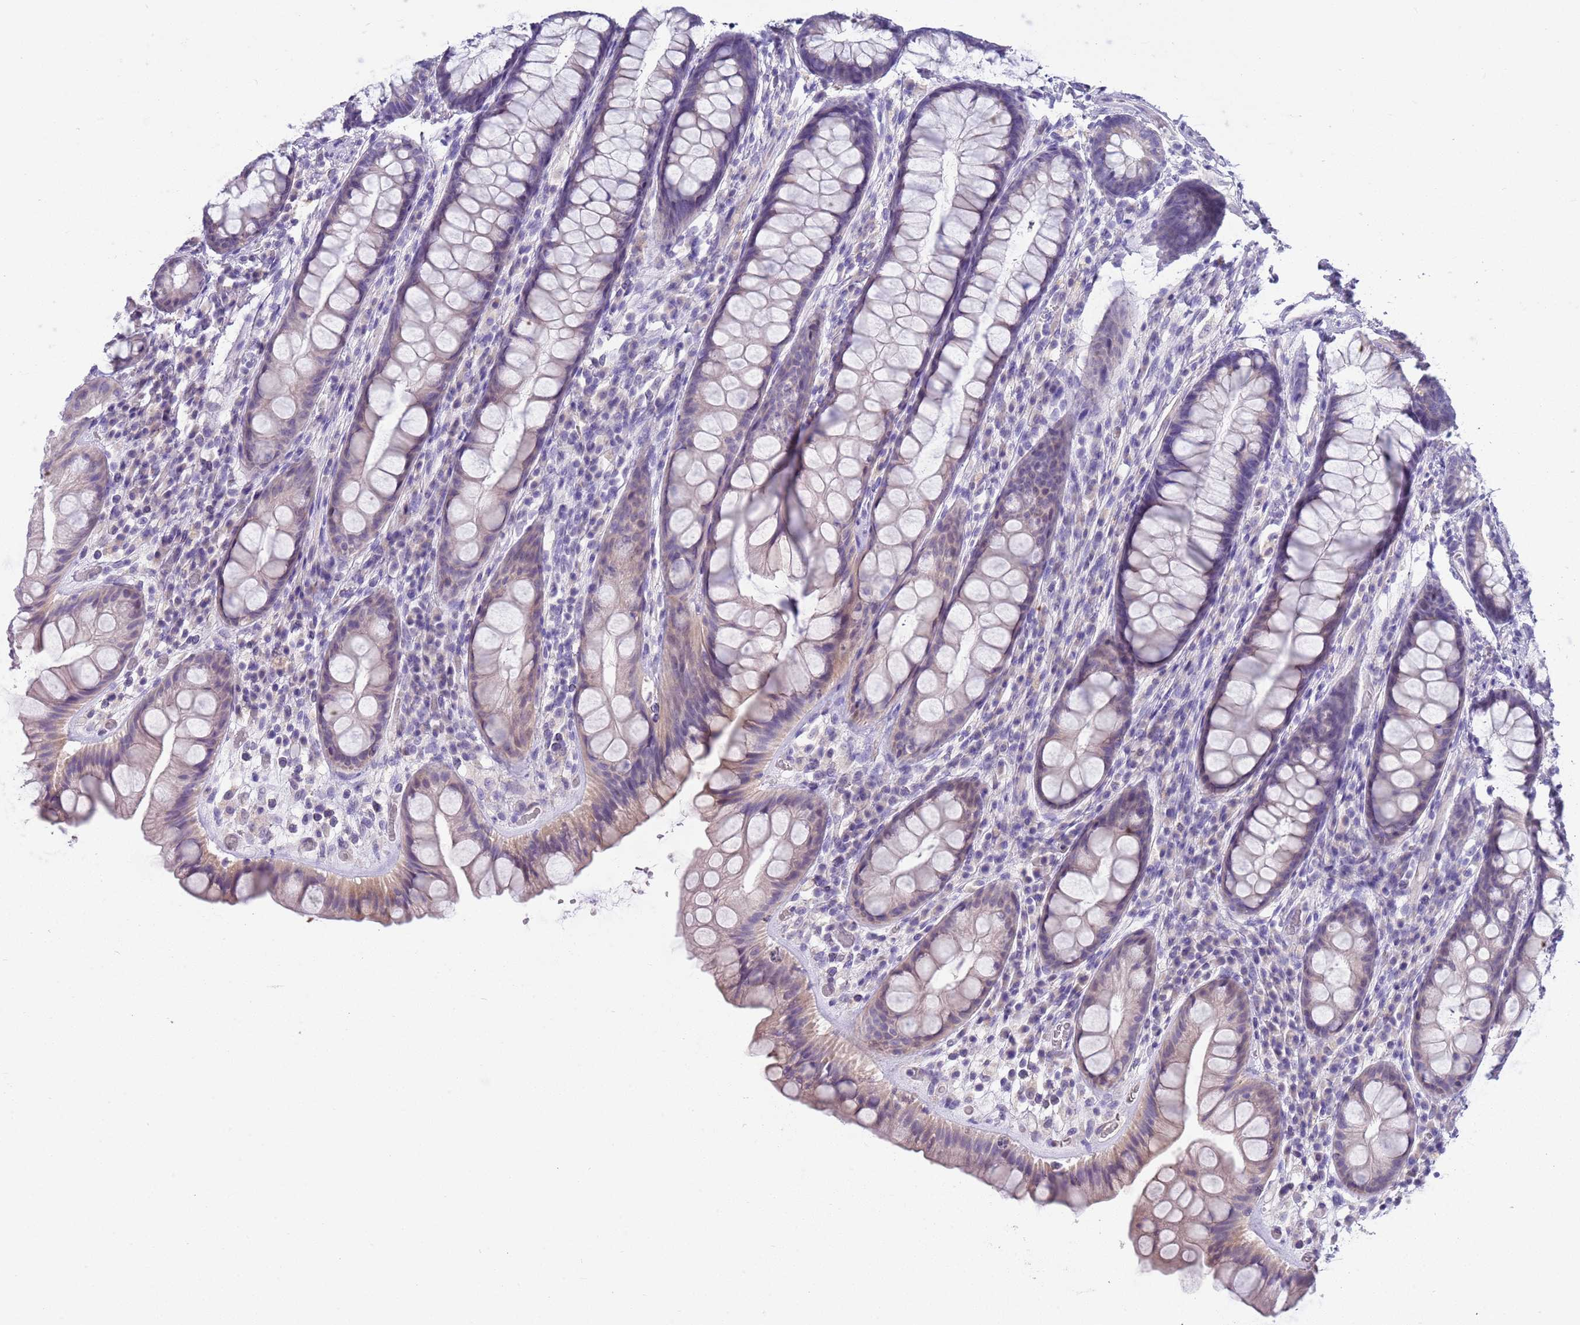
{"staining": {"intensity": "weak", "quantity": "<25%", "location": "cytoplasmic/membranous"}, "tissue": "rectum", "cell_type": "Glandular cells", "image_type": "normal", "snomed": [{"axis": "morphology", "description": "Normal tissue, NOS"}, {"axis": "topography", "description": "Rectum"}], "caption": "Rectum stained for a protein using IHC reveals no expression glandular cells.", "gene": "BRMS1L", "patient": {"sex": "male", "age": 74}}